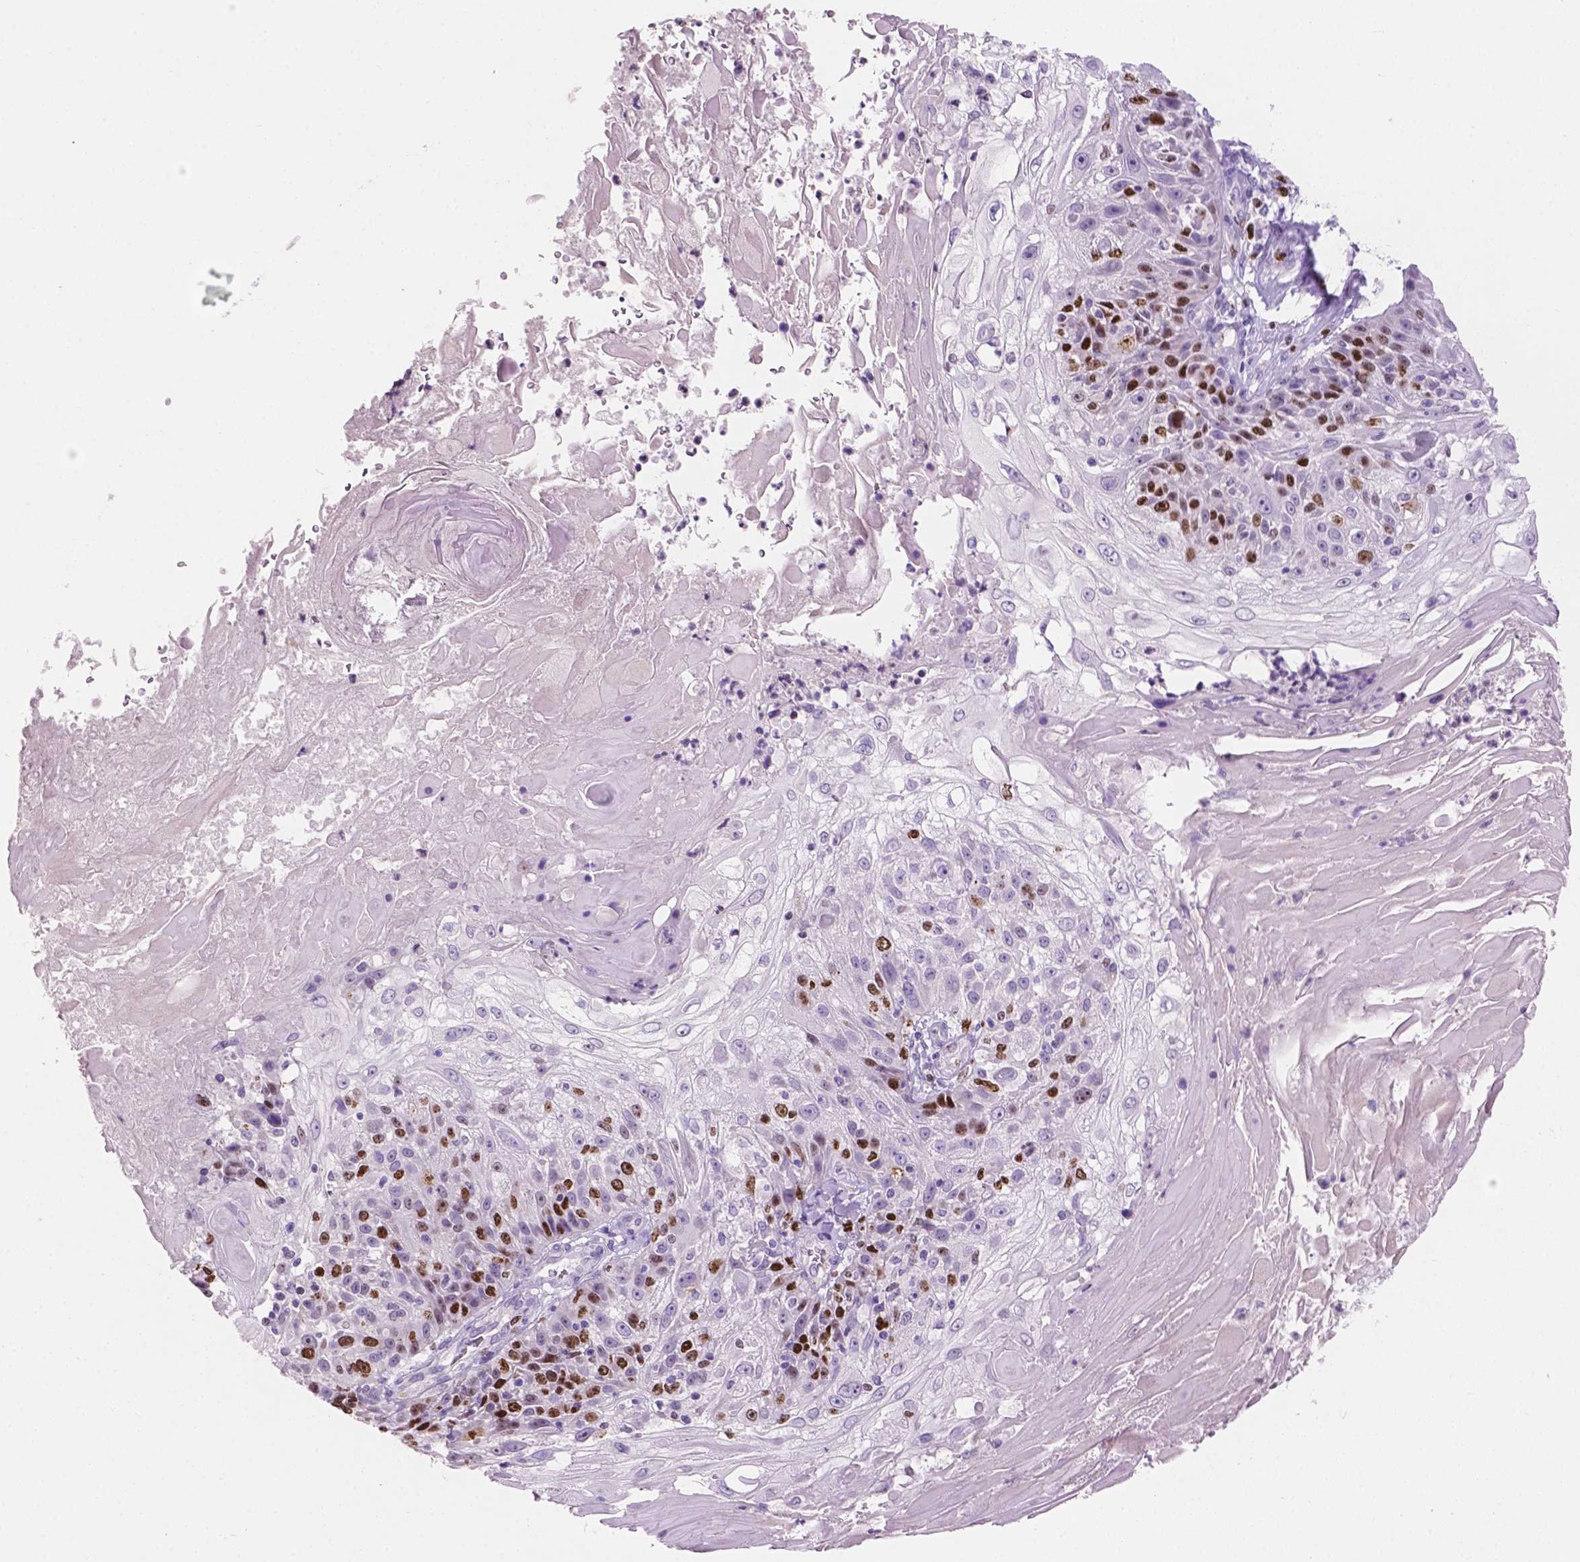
{"staining": {"intensity": "strong", "quantity": "25%-75%", "location": "nuclear"}, "tissue": "skin cancer", "cell_type": "Tumor cells", "image_type": "cancer", "snomed": [{"axis": "morphology", "description": "Normal tissue, NOS"}, {"axis": "morphology", "description": "Squamous cell carcinoma, NOS"}, {"axis": "topography", "description": "Skin"}], "caption": "Brown immunohistochemical staining in skin cancer (squamous cell carcinoma) reveals strong nuclear staining in approximately 25%-75% of tumor cells.", "gene": "SIAH2", "patient": {"sex": "female", "age": 83}}